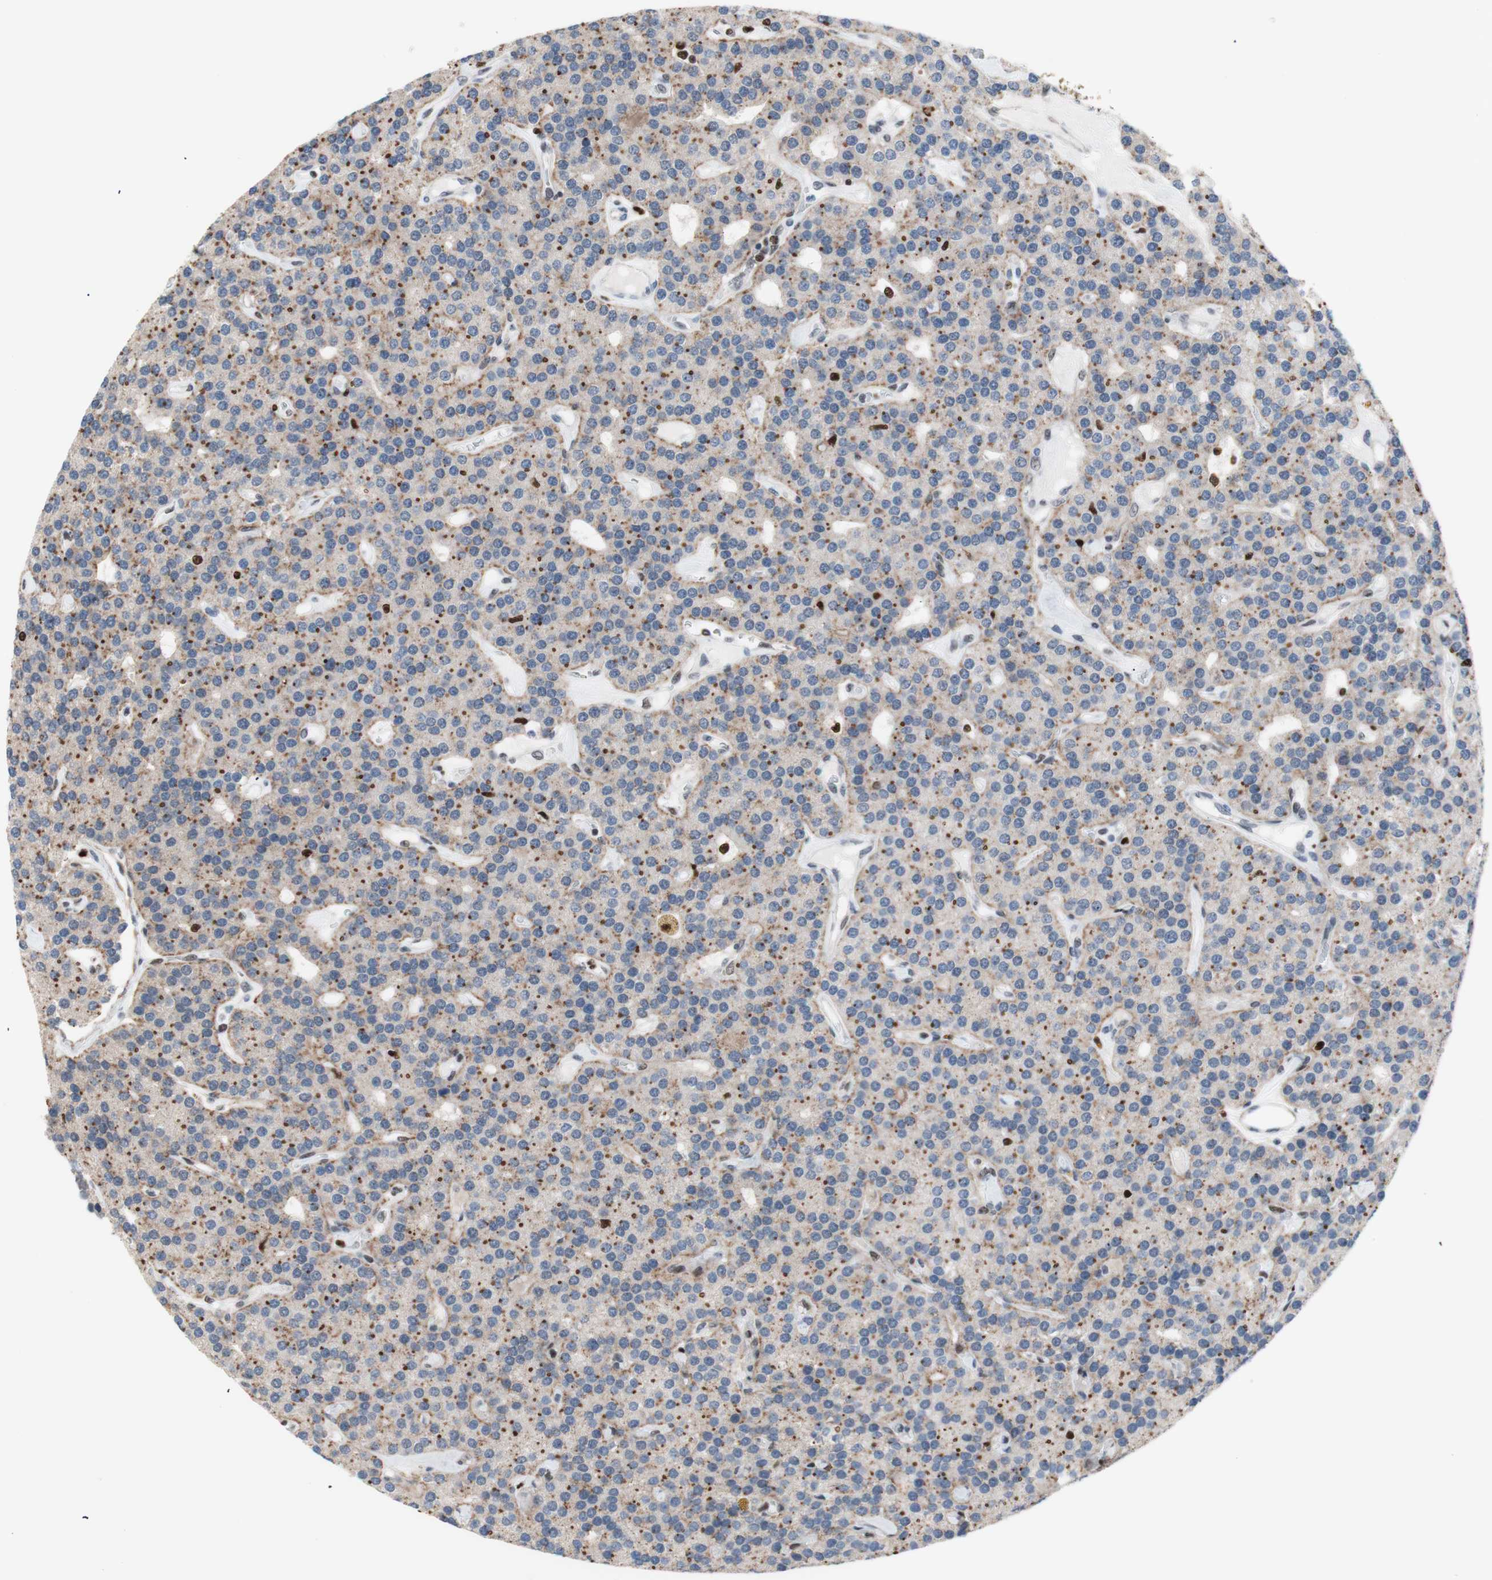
{"staining": {"intensity": "weak", "quantity": ">75%", "location": "cytoplasmic/membranous"}, "tissue": "parathyroid gland", "cell_type": "Glandular cells", "image_type": "normal", "snomed": [{"axis": "morphology", "description": "Normal tissue, NOS"}, {"axis": "morphology", "description": "Adenoma, NOS"}, {"axis": "topography", "description": "Parathyroid gland"}], "caption": "Protein staining by immunohistochemistry demonstrates weak cytoplasmic/membranous expression in about >75% of glandular cells in unremarkable parathyroid gland.", "gene": "EED", "patient": {"sex": "female", "age": 86}}